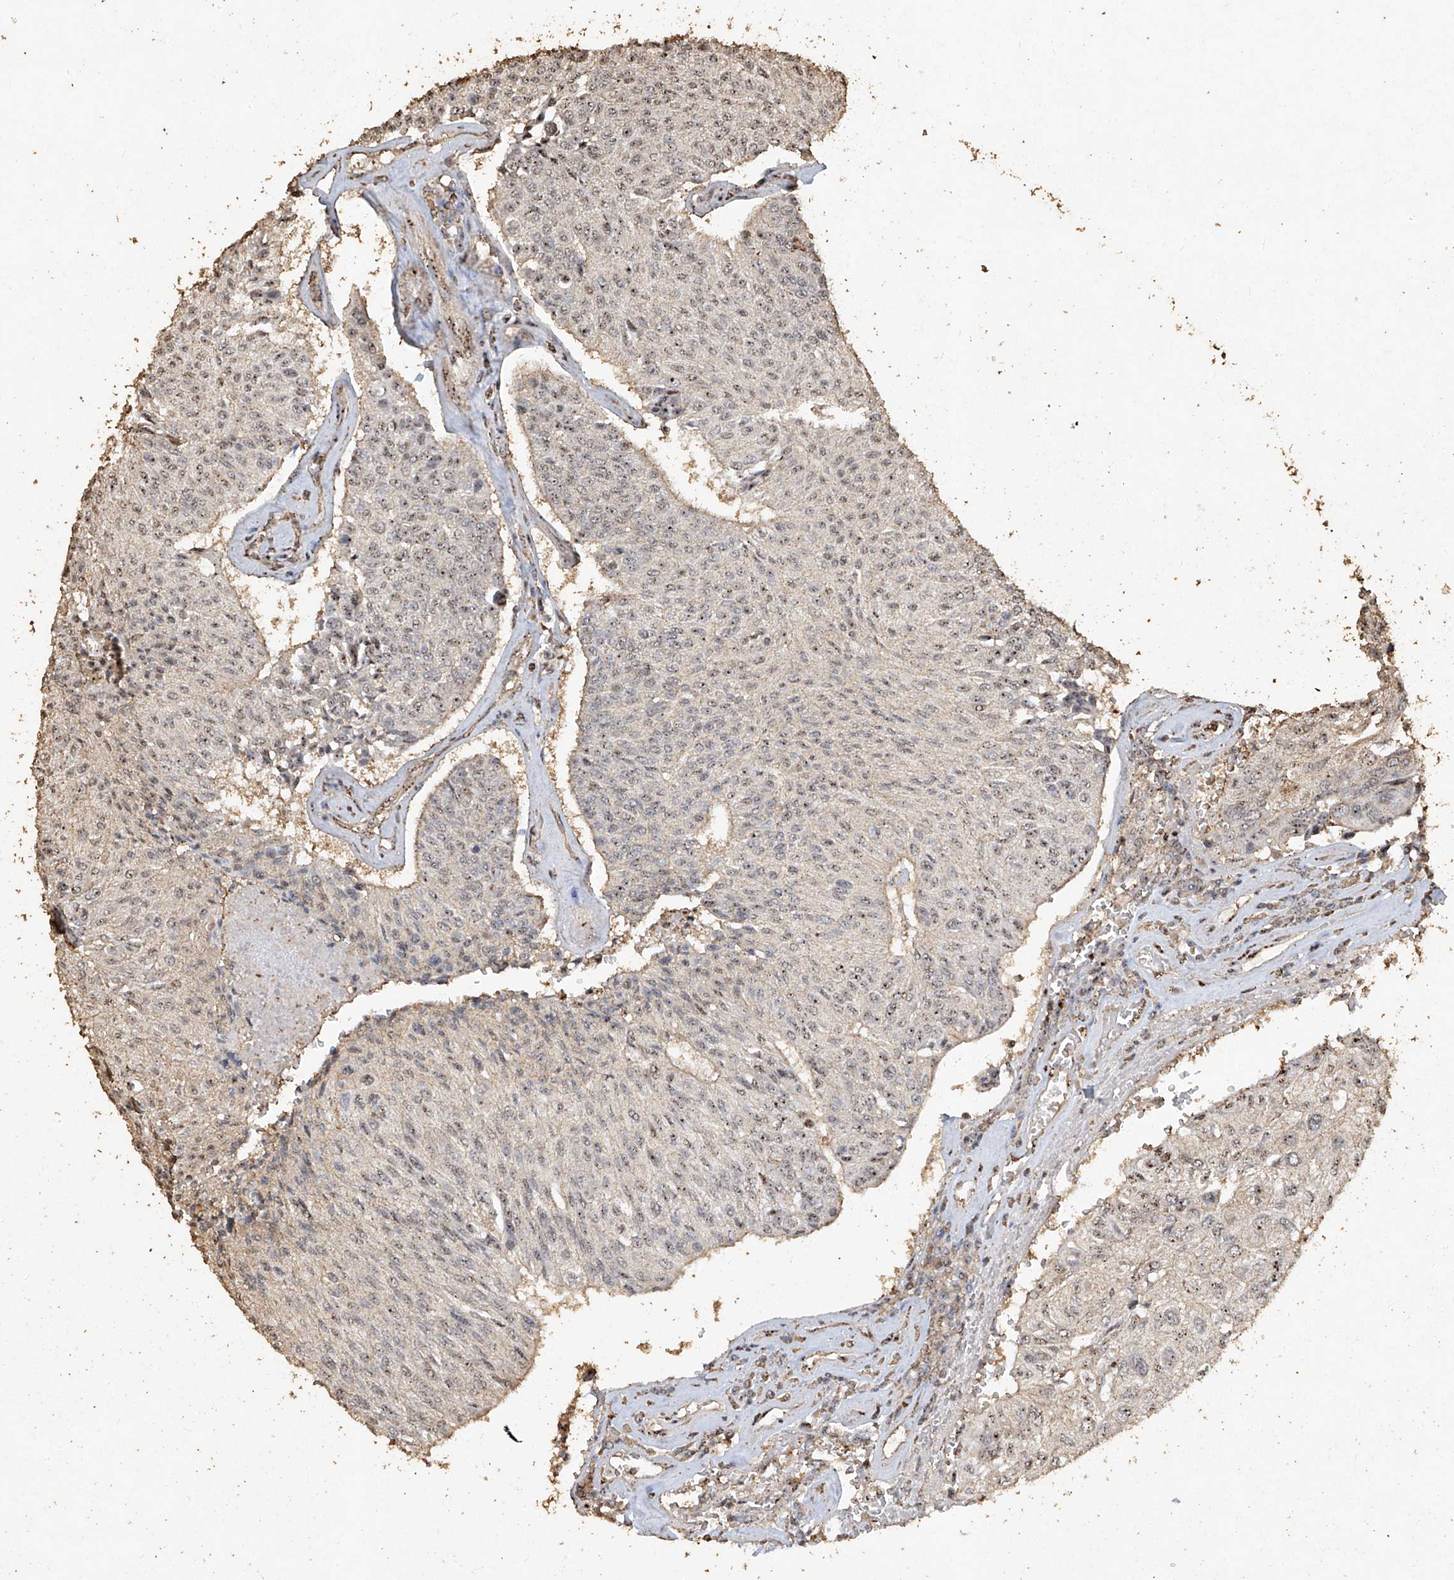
{"staining": {"intensity": "moderate", "quantity": "25%-75%", "location": "nuclear"}, "tissue": "urothelial cancer", "cell_type": "Tumor cells", "image_type": "cancer", "snomed": [{"axis": "morphology", "description": "Urothelial carcinoma, High grade"}, {"axis": "topography", "description": "Urinary bladder"}], "caption": "Brown immunohistochemical staining in urothelial cancer reveals moderate nuclear staining in about 25%-75% of tumor cells.", "gene": "ERBB3", "patient": {"sex": "male", "age": 66}}